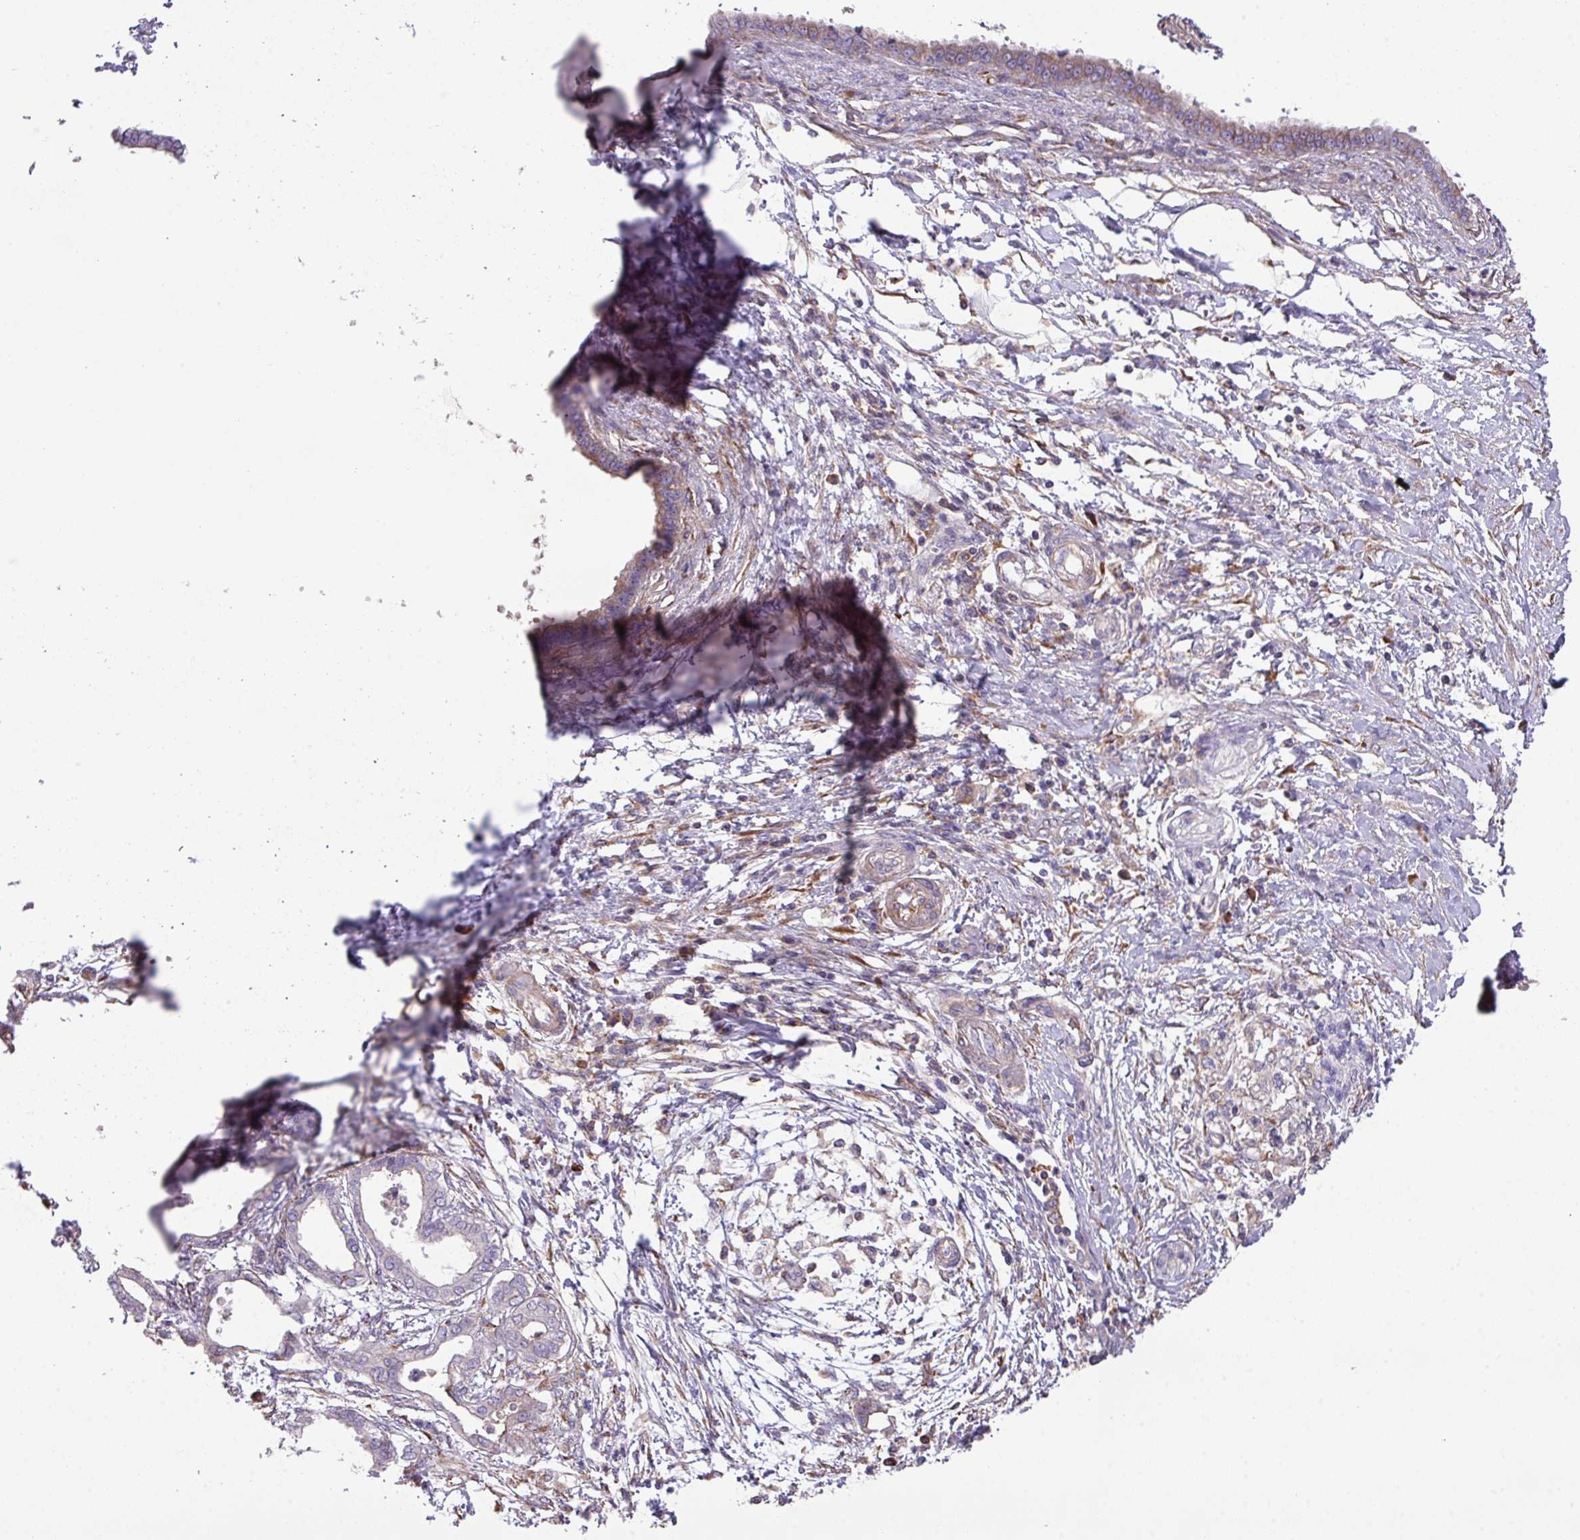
{"staining": {"intensity": "weak", "quantity": "25%-75%", "location": "cytoplasmic/membranous"}, "tissue": "pancreatic cancer", "cell_type": "Tumor cells", "image_type": "cancer", "snomed": [{"axis": "morphology", "description": "Adenocarcinoma, NOS"}, {"axis": "topography", "description": "Pancreas"}], "caption": "A low amount of weak cytoplasmic/membranous expression is appreciated in approximately 25%-75% of tumor cells in pancreatic cancer (adenocarcinoma) tissue.", "gene": "LRRC41", "patient": {"sex": "female", "age": 55}}